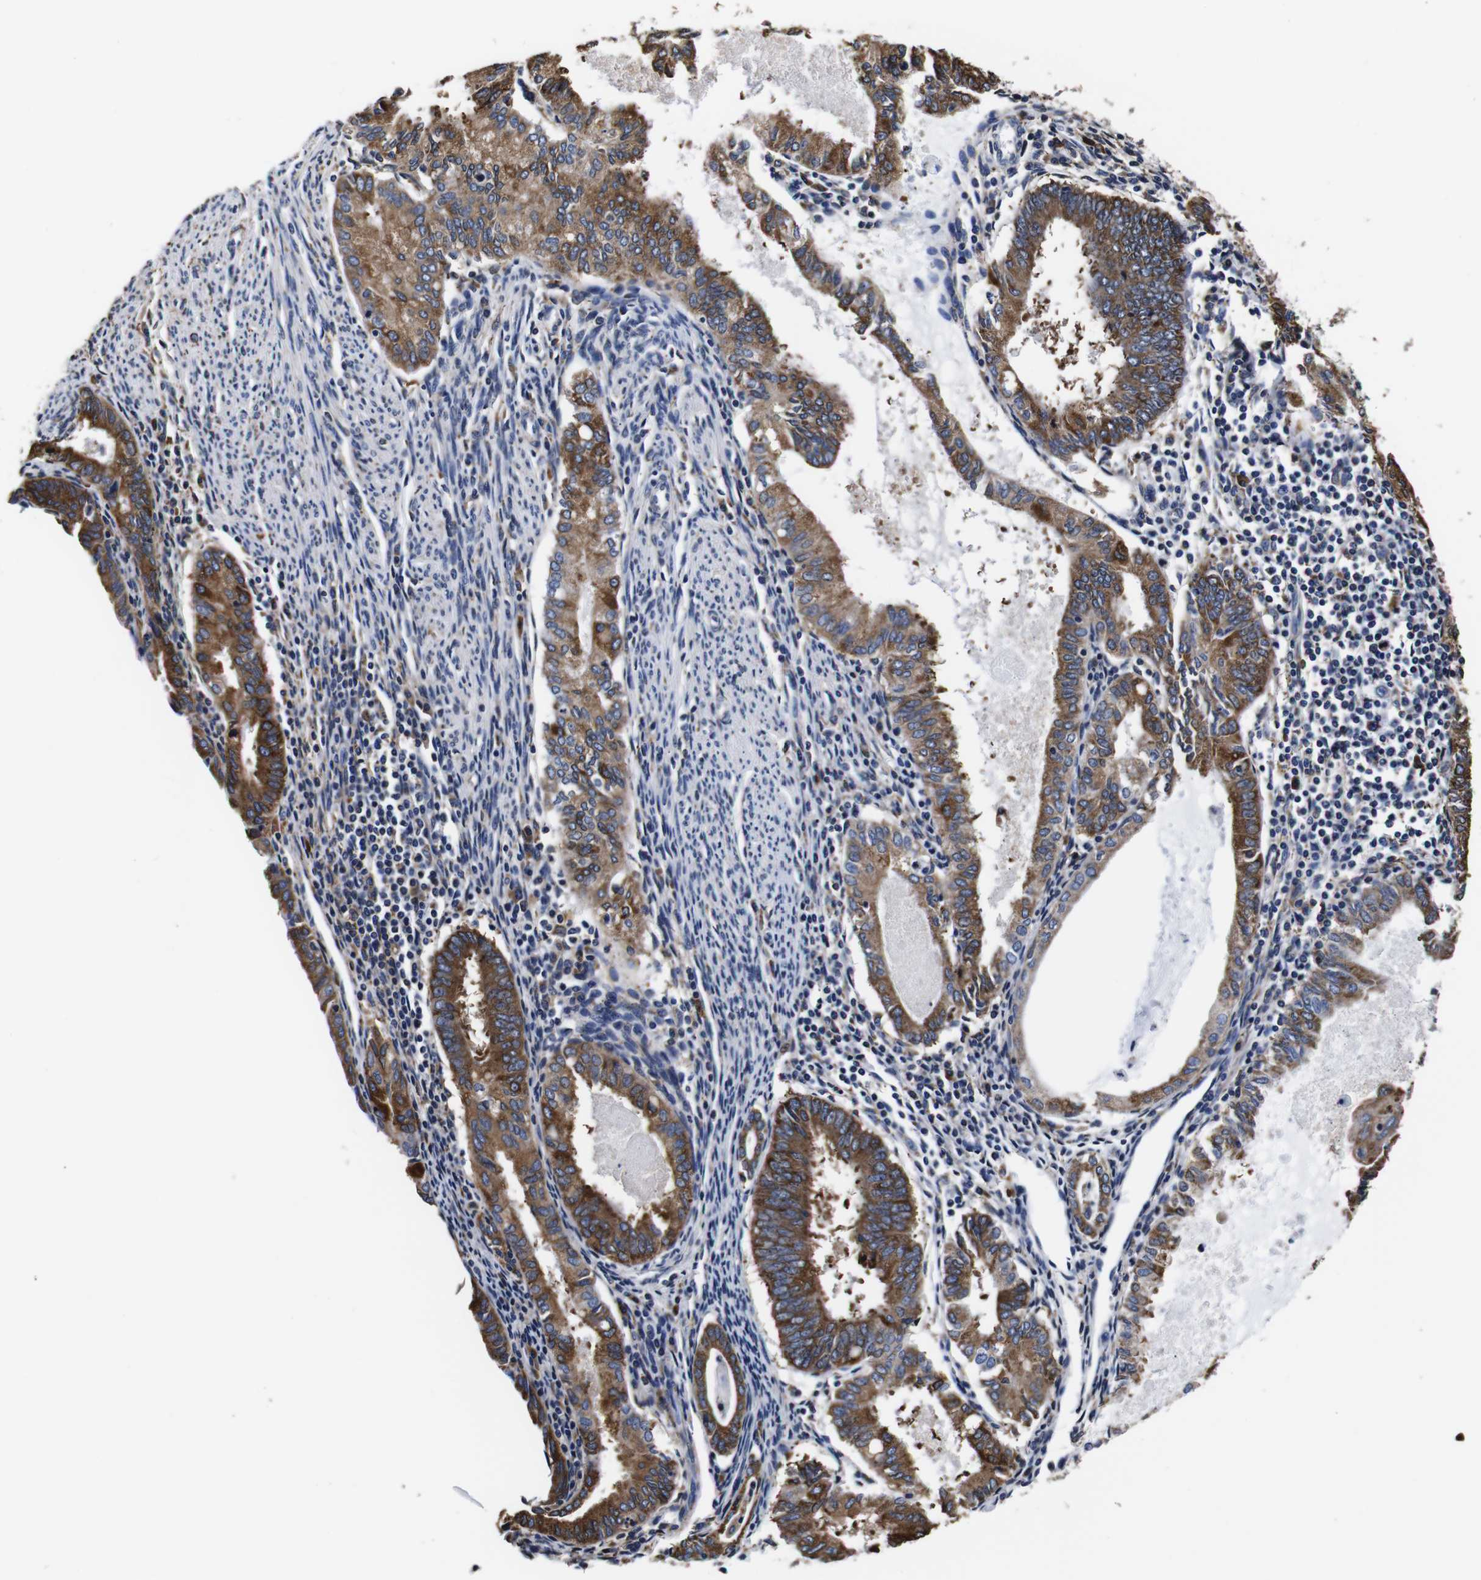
{"staining": {"intensity": "moderate", "quantity": ">75%", "location": "cytoplasmic/membranous"}, "tissue": "endometrial cancer", "cell_type": "Tumor cells", "image_type": "cancer", "snomed": [{"axis": "morphology", "description": "Adenocarcinoma, NOS"}, {"axis": "topography", "description": "Endometrium"}], "caption": "Protein staining demonstrates moderate cytoplasmic/membranous staining in approximately >75% of tumor cells in endometrial cancer (adenocarcinoma). The protein of interest is stained brown, and the nuclei are stained in blue (DAB IHC with brightfield microscopy, high magnification).", "gene": "PPIB", "patient": {"sex": "female", "age": 86}}